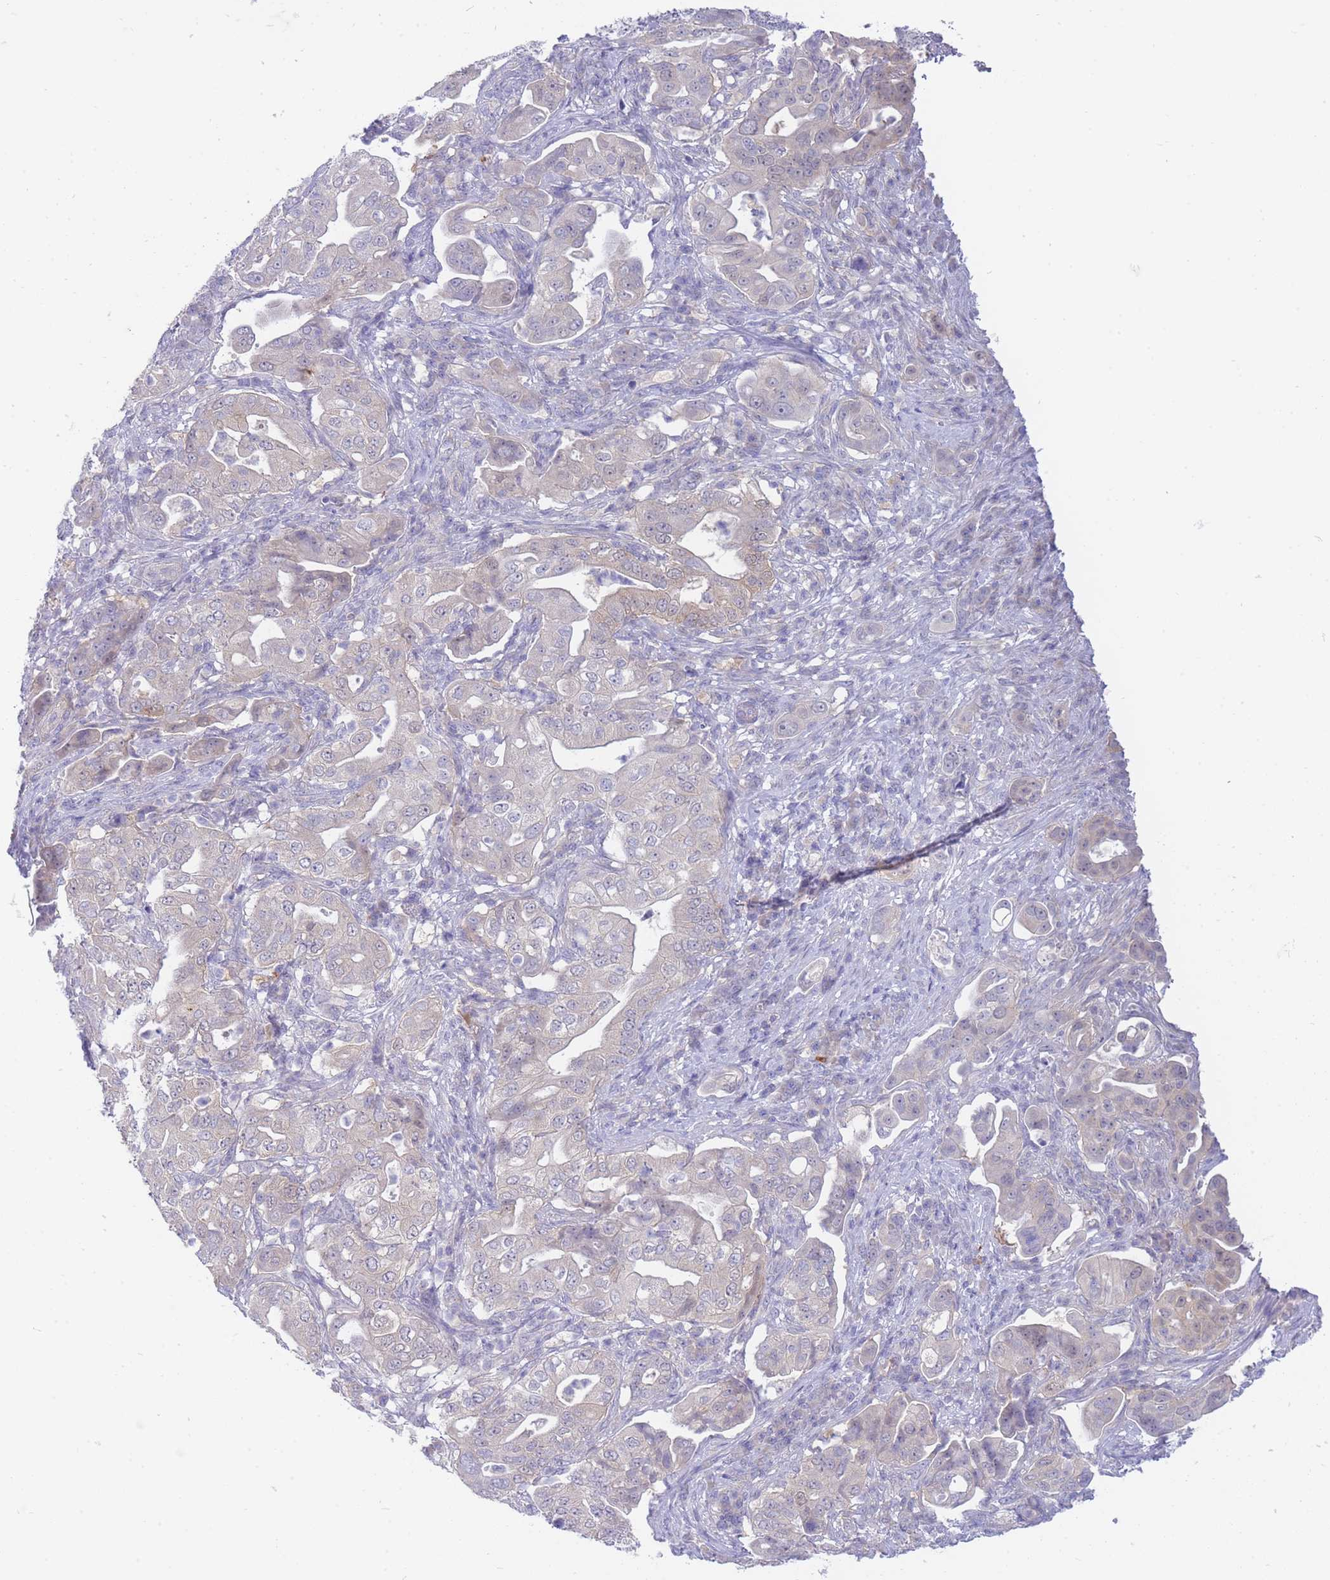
{"staining": {"intensity": "negative", "quantity": "none", "location": "none"}, "tissue": "pancreatic cancer", "cell_type": "Tumor cells", "image_type": "cancer", "snomed": [{"axis": "morphology", "description": "Normal tissue, NOS"}, {"axis": "morphology", "description": "Adenocarcinoma, NOS"}, {"axis": "topography", "description": "Lymph node"}, {"axis": "topography", "description": "Pancreas"}], "caption": "Immunohistochemical staining of pancreatic cancer (adenocarcinoma) displays no significant positivity in tumor cells. Brightfield microscopy of immunohistochemistry (IHC) stained with DAB (brown) and hematoxylin (blue), captured at high magnification.", "gene": "SUGT1", "patient": {"sex": "female", "age": 67}}